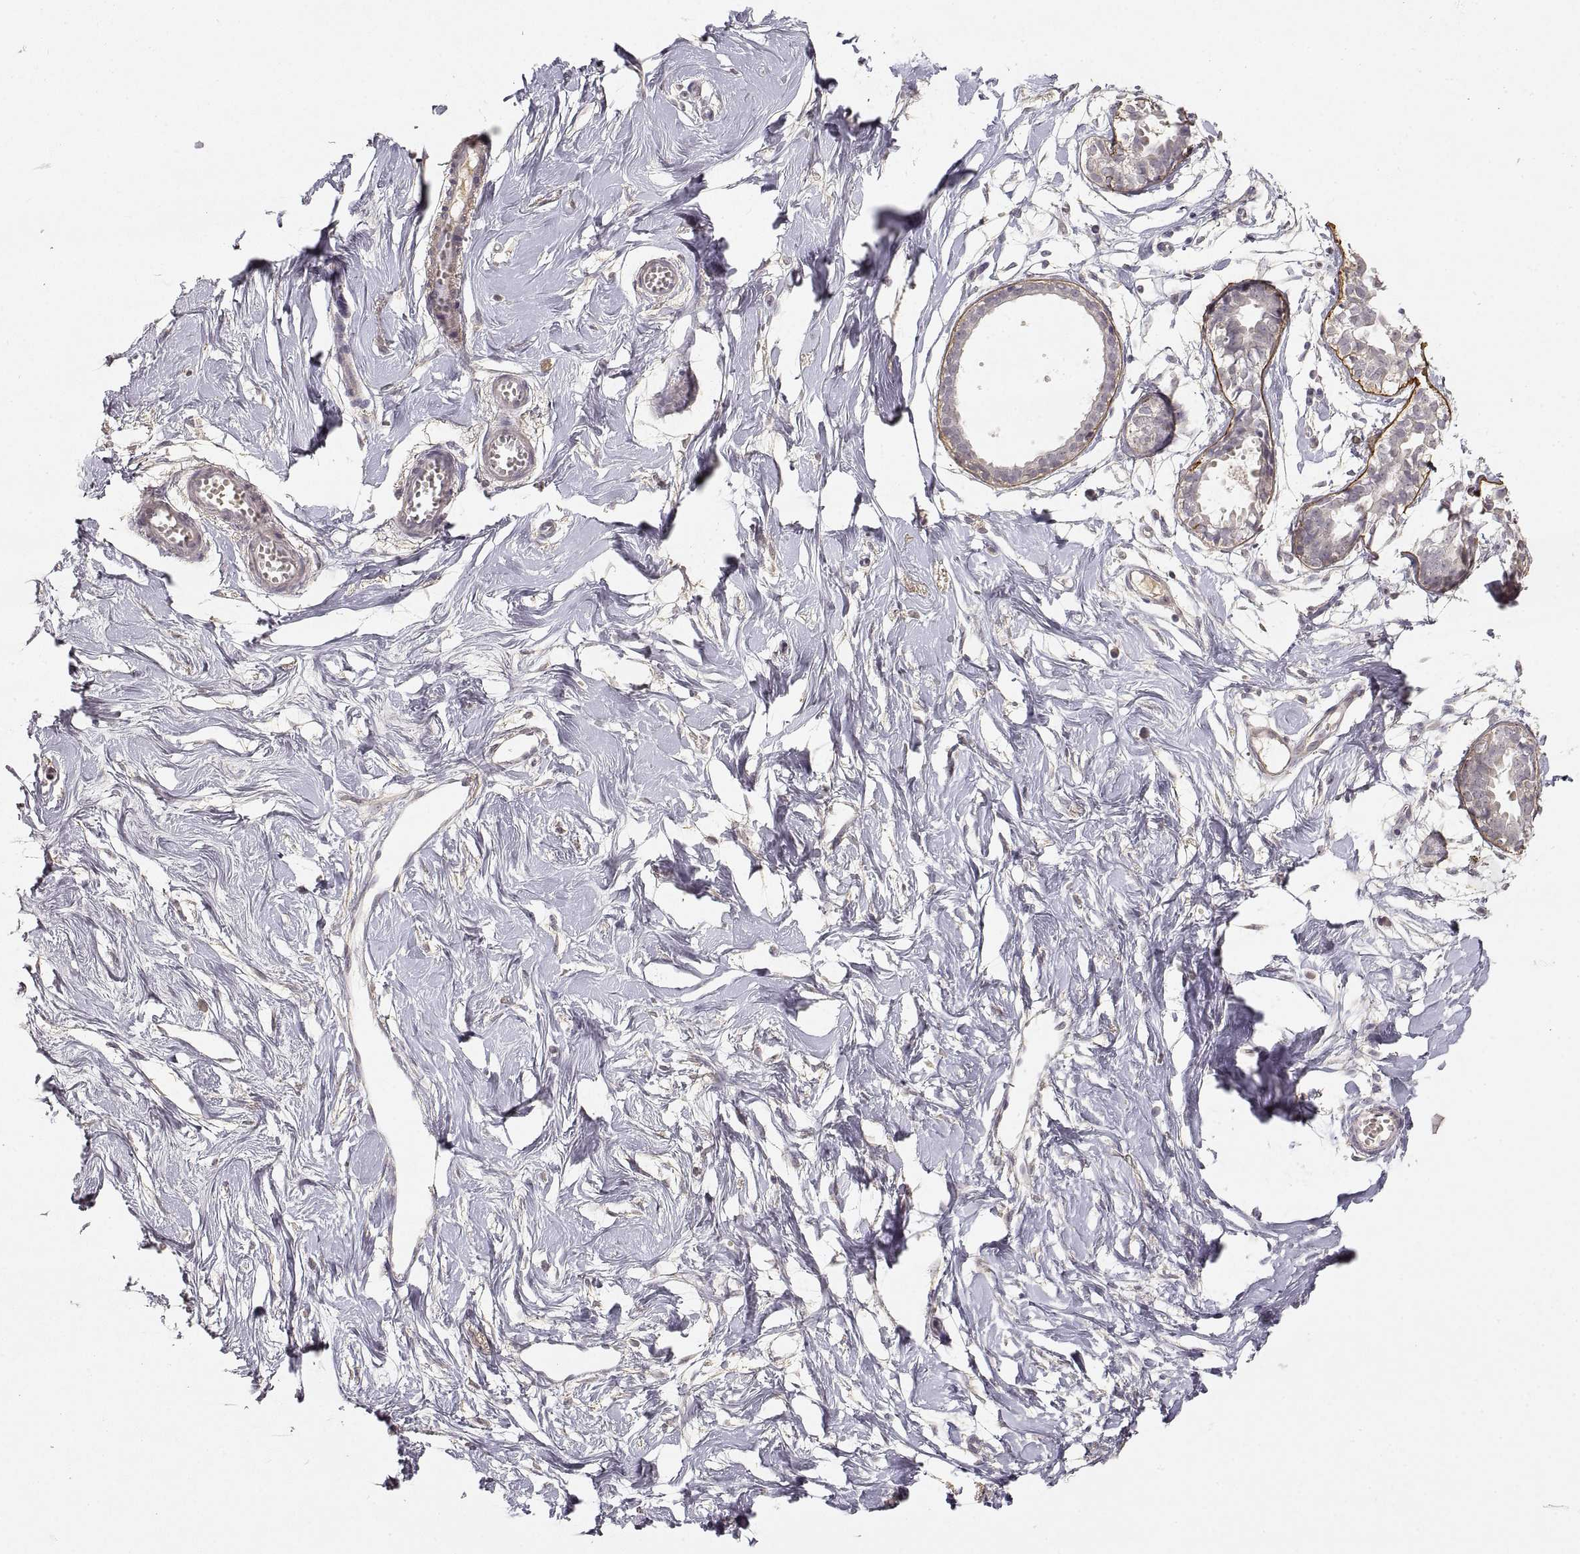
{"staining": {"intensity": "negative", "quantity": "none", "location": "none"}, "tissue": "breast", "cell_type": "Adipocytes", "image_type": "normal", "snomed": [{"axis": "morphology", "description": "Normal tissue, NOS"}, {"axis": "topography", "description": "Breast"}], "caption": "This is an immunohistochemistry micrograph of unremarkable human breast. There is no positivity in adipocytes.", "gene": "LAMC2", "patient": {"sex": "female", "age": 49}}